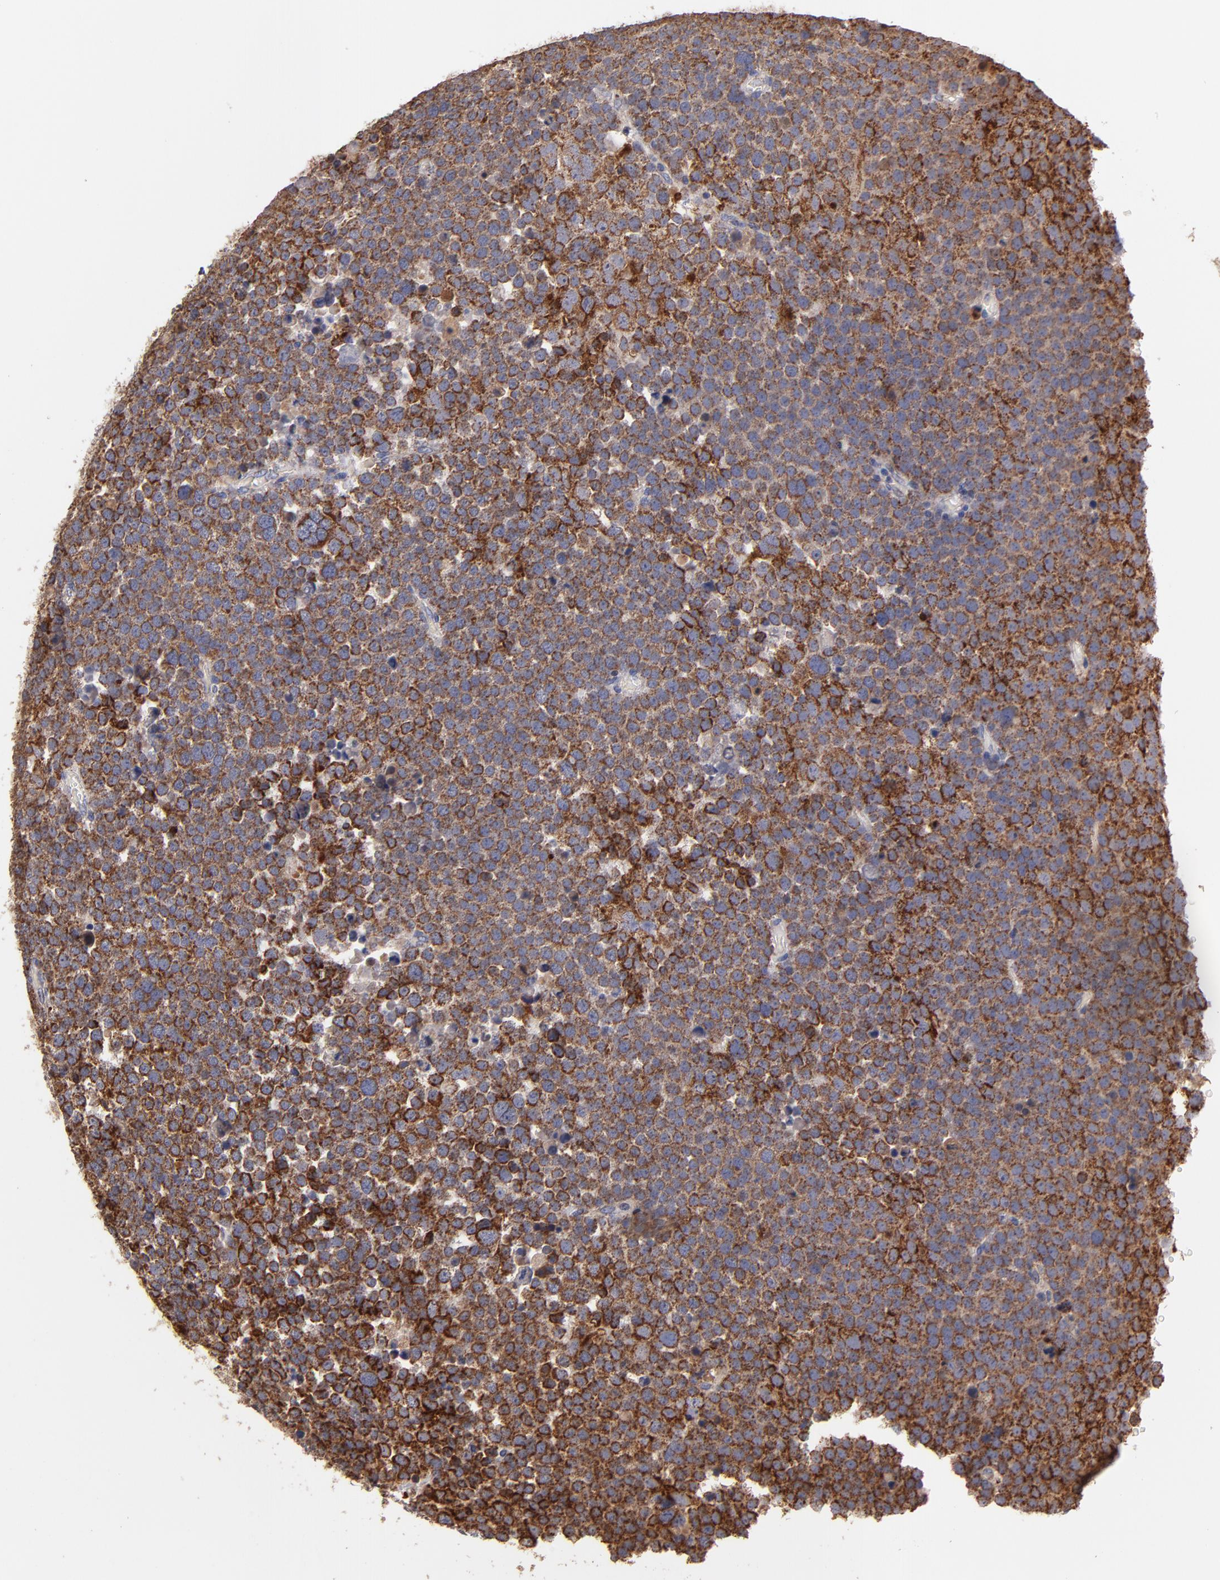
{"staining": {"intensity": "moderate", "quantity": ">75%", "location": "cytoplasmic/membranous"}, "tissue": "testis cancer", "cell_type": "Tumor cells", "image_type": "cancer", "snomed": [{"axis": "morphology", "description": "Seminoma, NOS"}, {"axis": "topography", "description": "Testis"}], "caption": "Immunohistochemical staining of testis seminoma reveals moderate cytoplasmic/membranous protein staining in approximately >75% of tumor cells. Nuclei are stained in blue.", "gene": "DIABLO", "patient": {"sex": "male", "age": 71}}